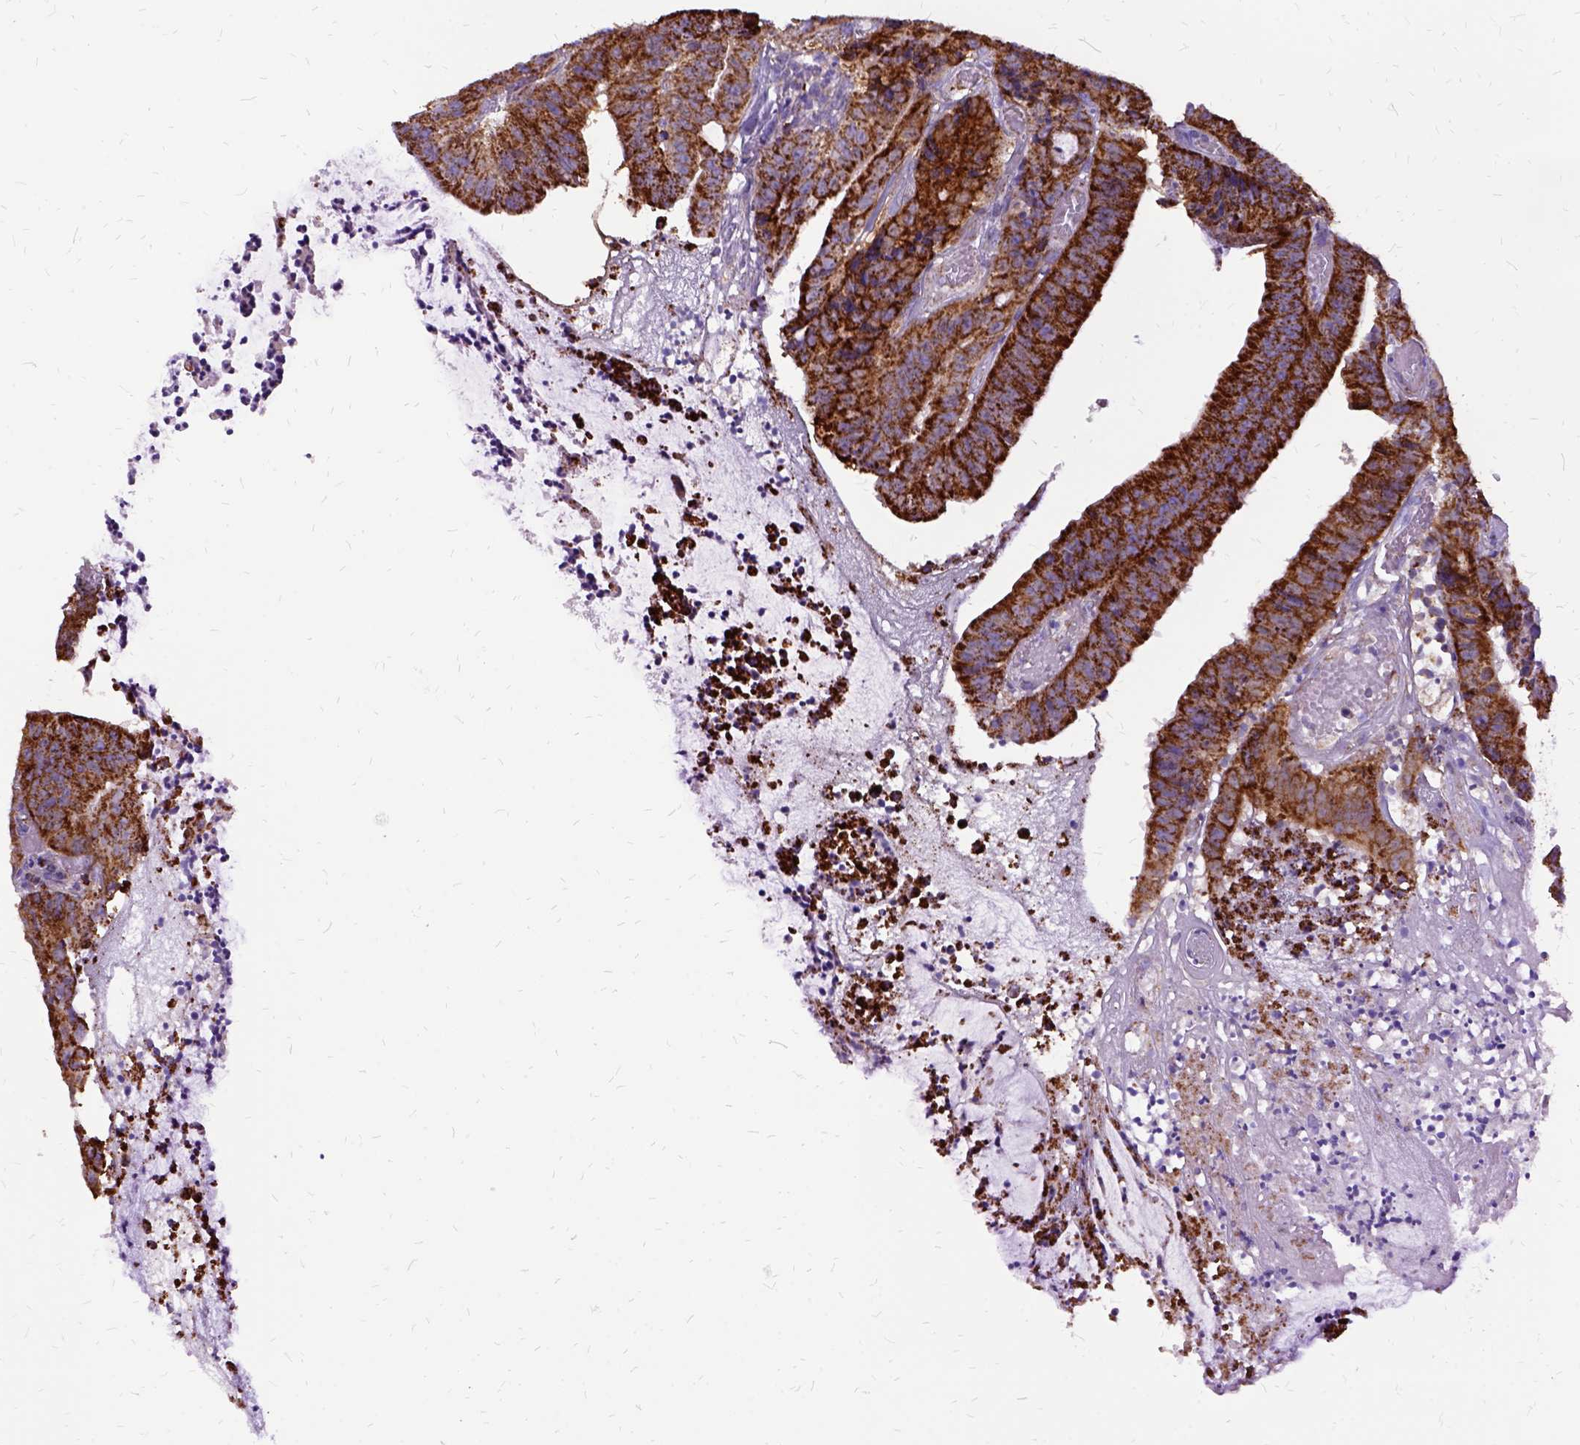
{"staining": {"intensity": "strong", "quantity": ">75%", "location": "cytoplasmic/membranous"}, "tissue": "colorectal cancer", "cell_type": "Tumor cells", "image_type": "cancer", "snomed": [{"axis": "morphology", "description": "Adenocarcinoma, NOS"}, {"axis": "topography", "description": "Colon"}], "caption": "DAB (3,3'-diaminobenzidine) immunohistochemical staining of human adenocarcinoma (colorectal) demonstrates strong cytoplasmic/membranous protein expression in approximately >75% of tumor cells.", "gene": "OXCT1", "patient": {"sex": "female", "age": 78}}